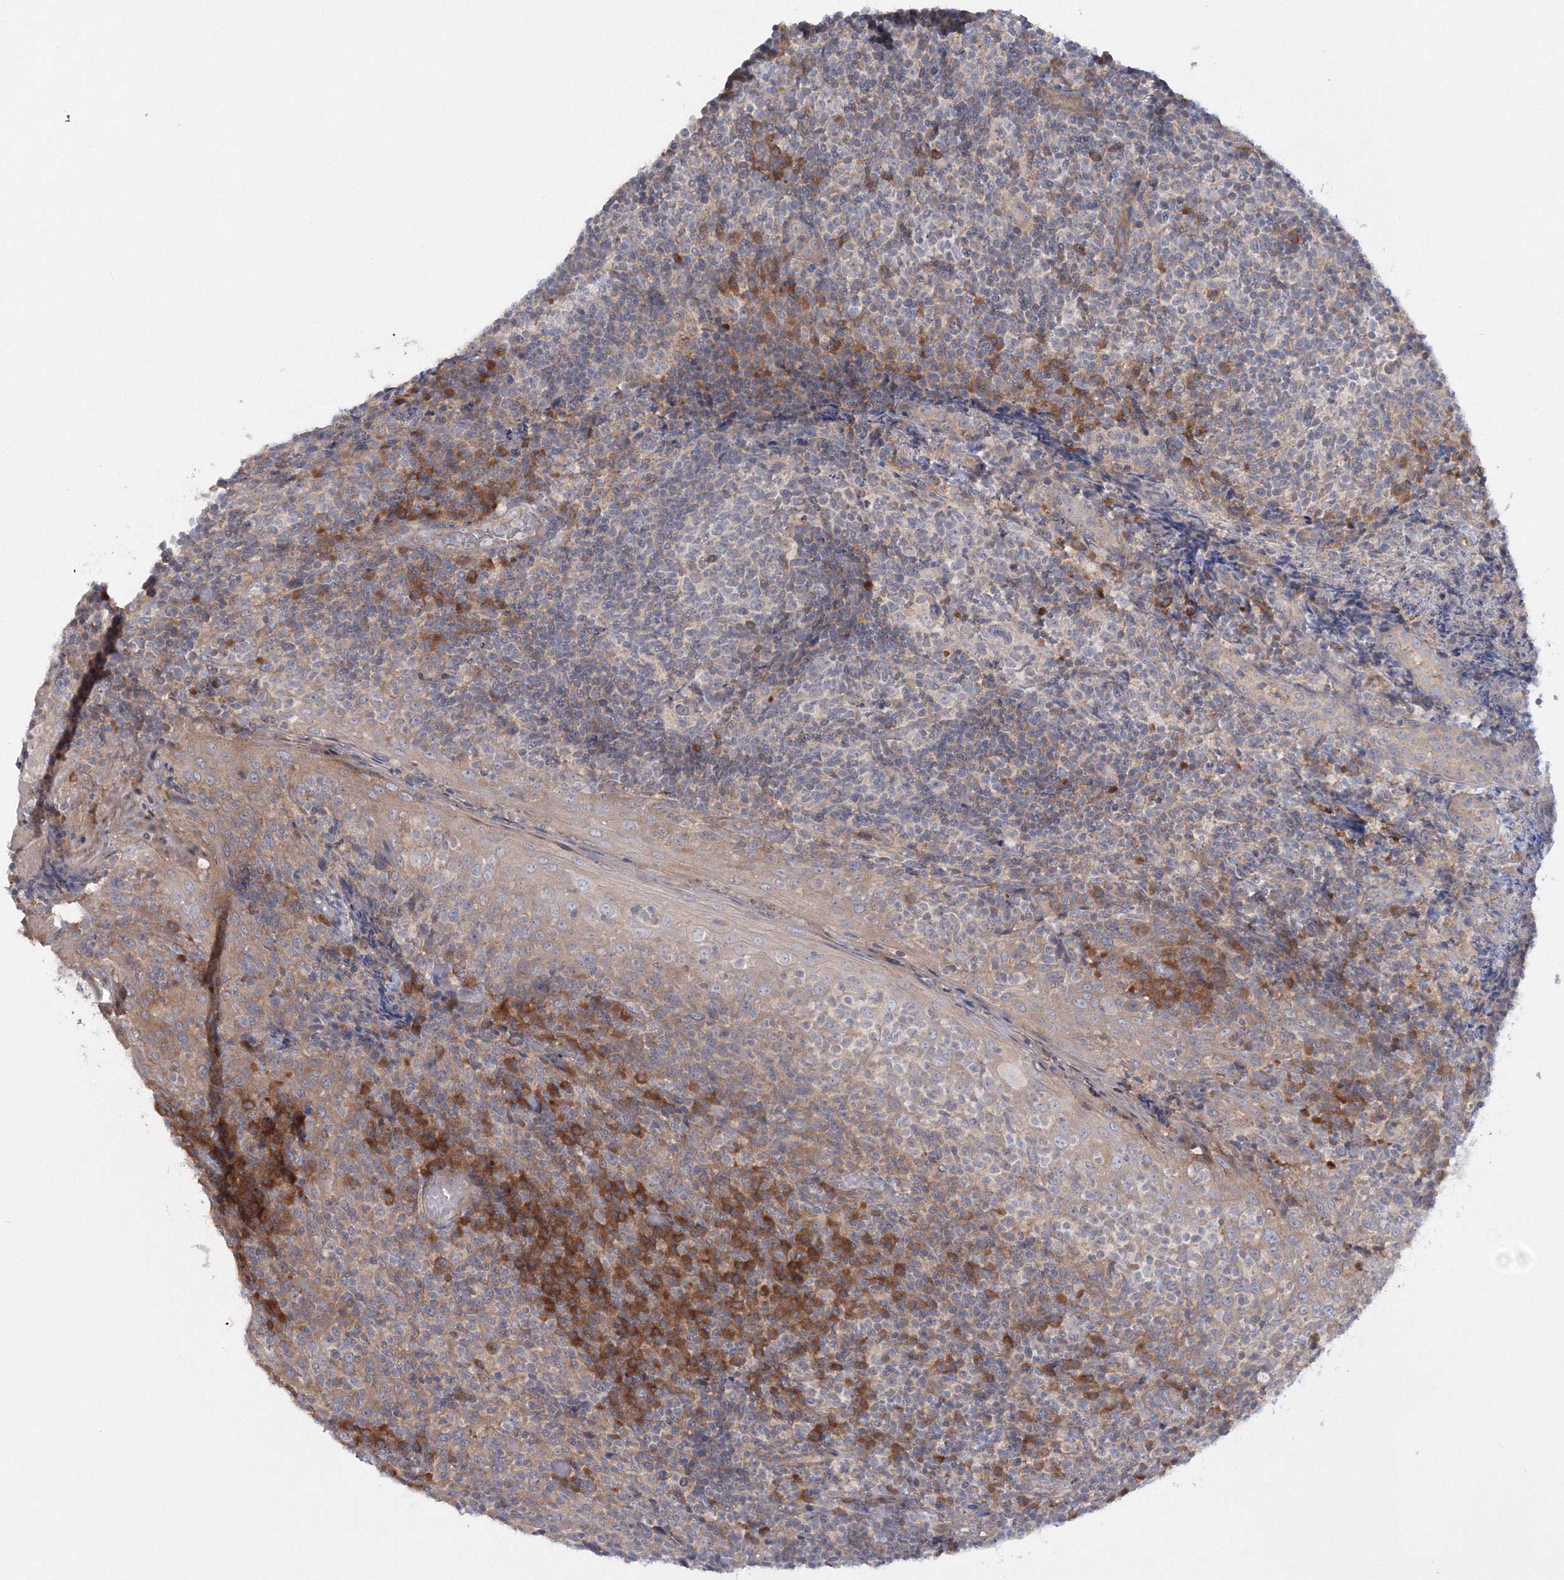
{"staining": {"intensity": "weak", "quantity": "<25%", "location": "cytoplasmic/membranous"}, "tissue": "tonsil", "cell_type": "Germinal center cells", "image_type": "normal", "snomed": [{"axis": "morphology", "description": "Normal tissue, NOS"}, {"axis": "topography", "description": "Tonsil"}], "caption": "Germinal center cells show no significant protein staining in unremarkable tonsil. The staining was performed using DAB (3,3'-diaminobenzidine) to visualize the protein expression in brown, while the nuclei were stained in blue with hematoxylin (Magnification: 20x).", "gene": "IPMK", "patient": {"sex": "female", "age": 19}}